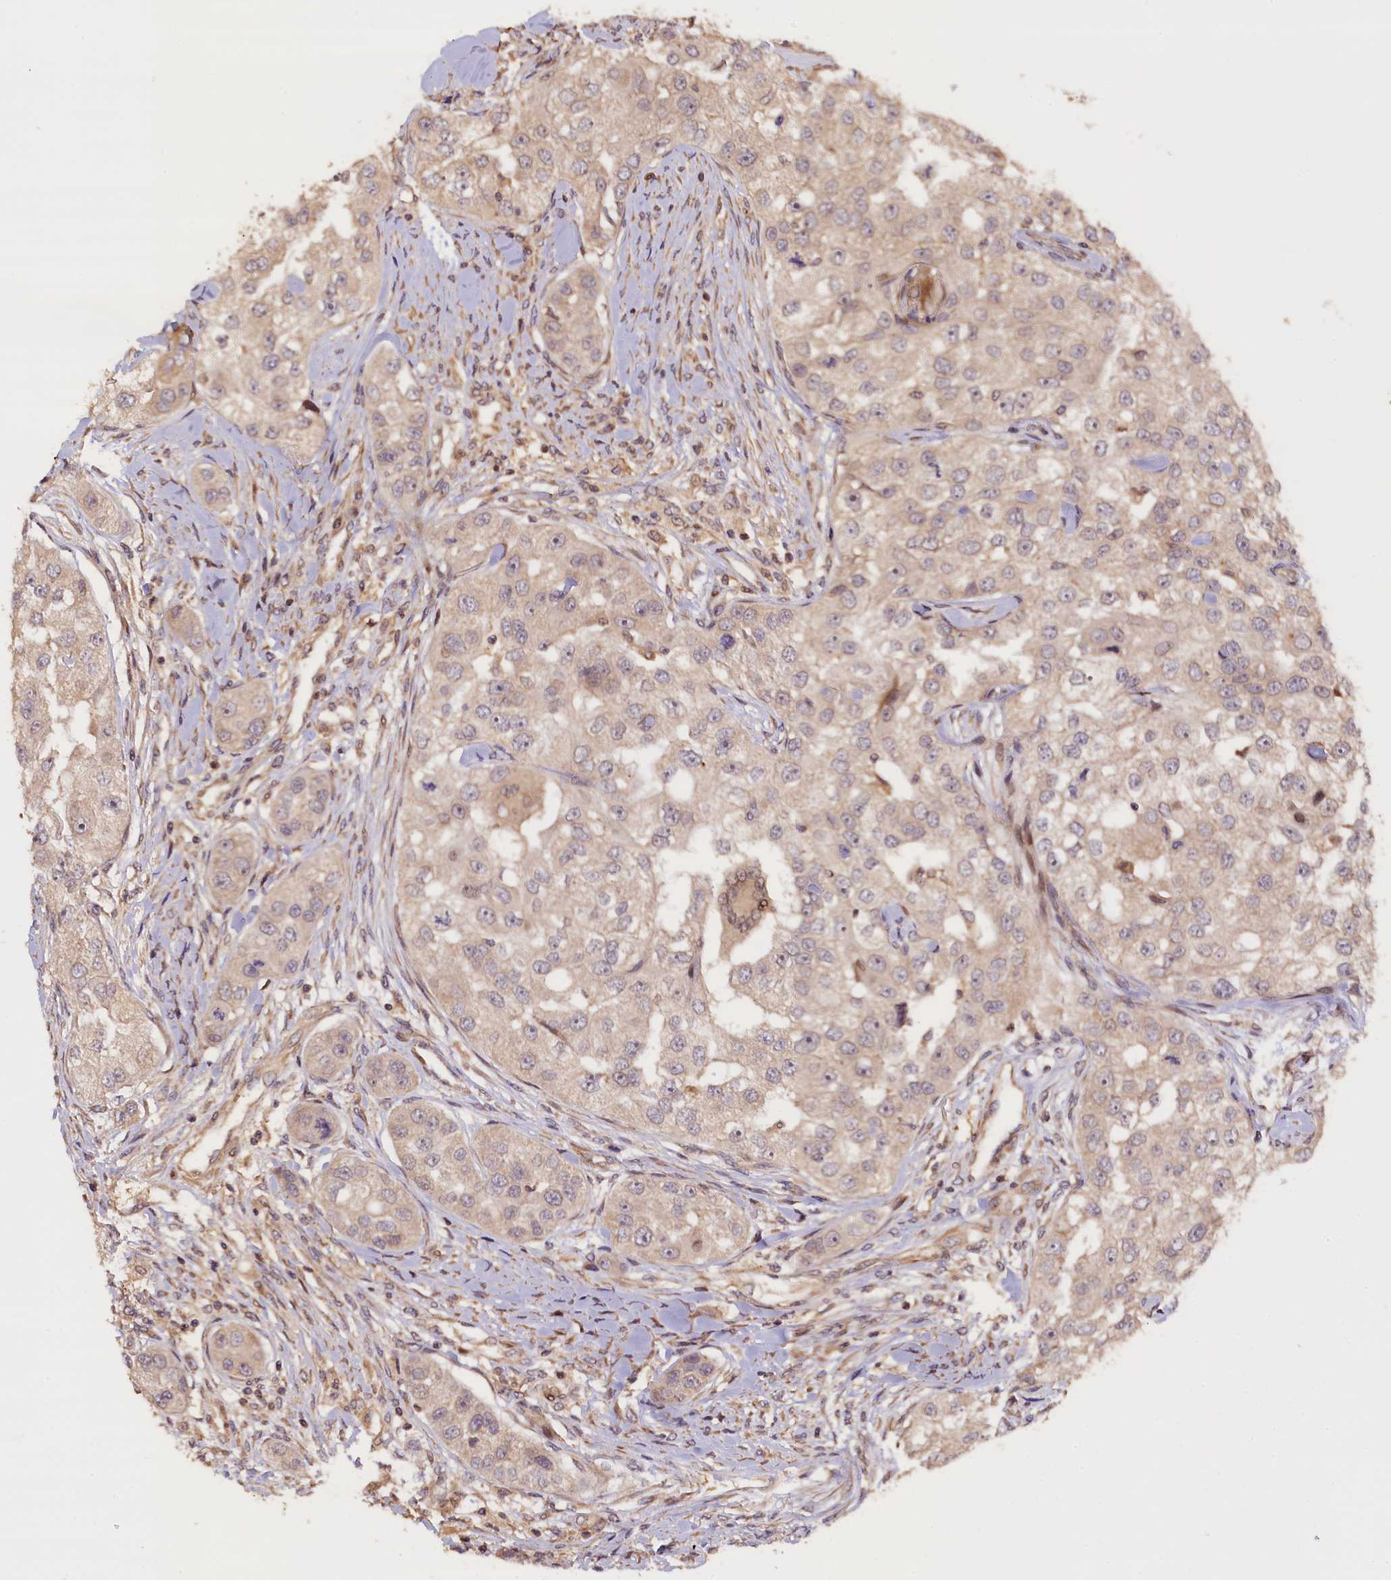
{"staining": {"intensity": "negative", "quantity": "none", "location": "none"}, "tissue": "head and neck cancer", "cell_type": "Tumor cells", "image_type": "cancer", "snomed": [{"axis": "morphology", "description": "Normal tissue, NOS"}, {"axis": "morphology", "description": "Squamous cell carcinoma, NOS"}, {"axis": "topography", "description": "Skeletal muscle"}, {"axis": "topography", "description": "Head-Neck"}], "caption": "Micrograph shows no significant protein staining in tumor cells of head and neck squamous cell carcinoma.", "gene": "DNAJB9", "patient": {"sex": "male", "age": 51}}